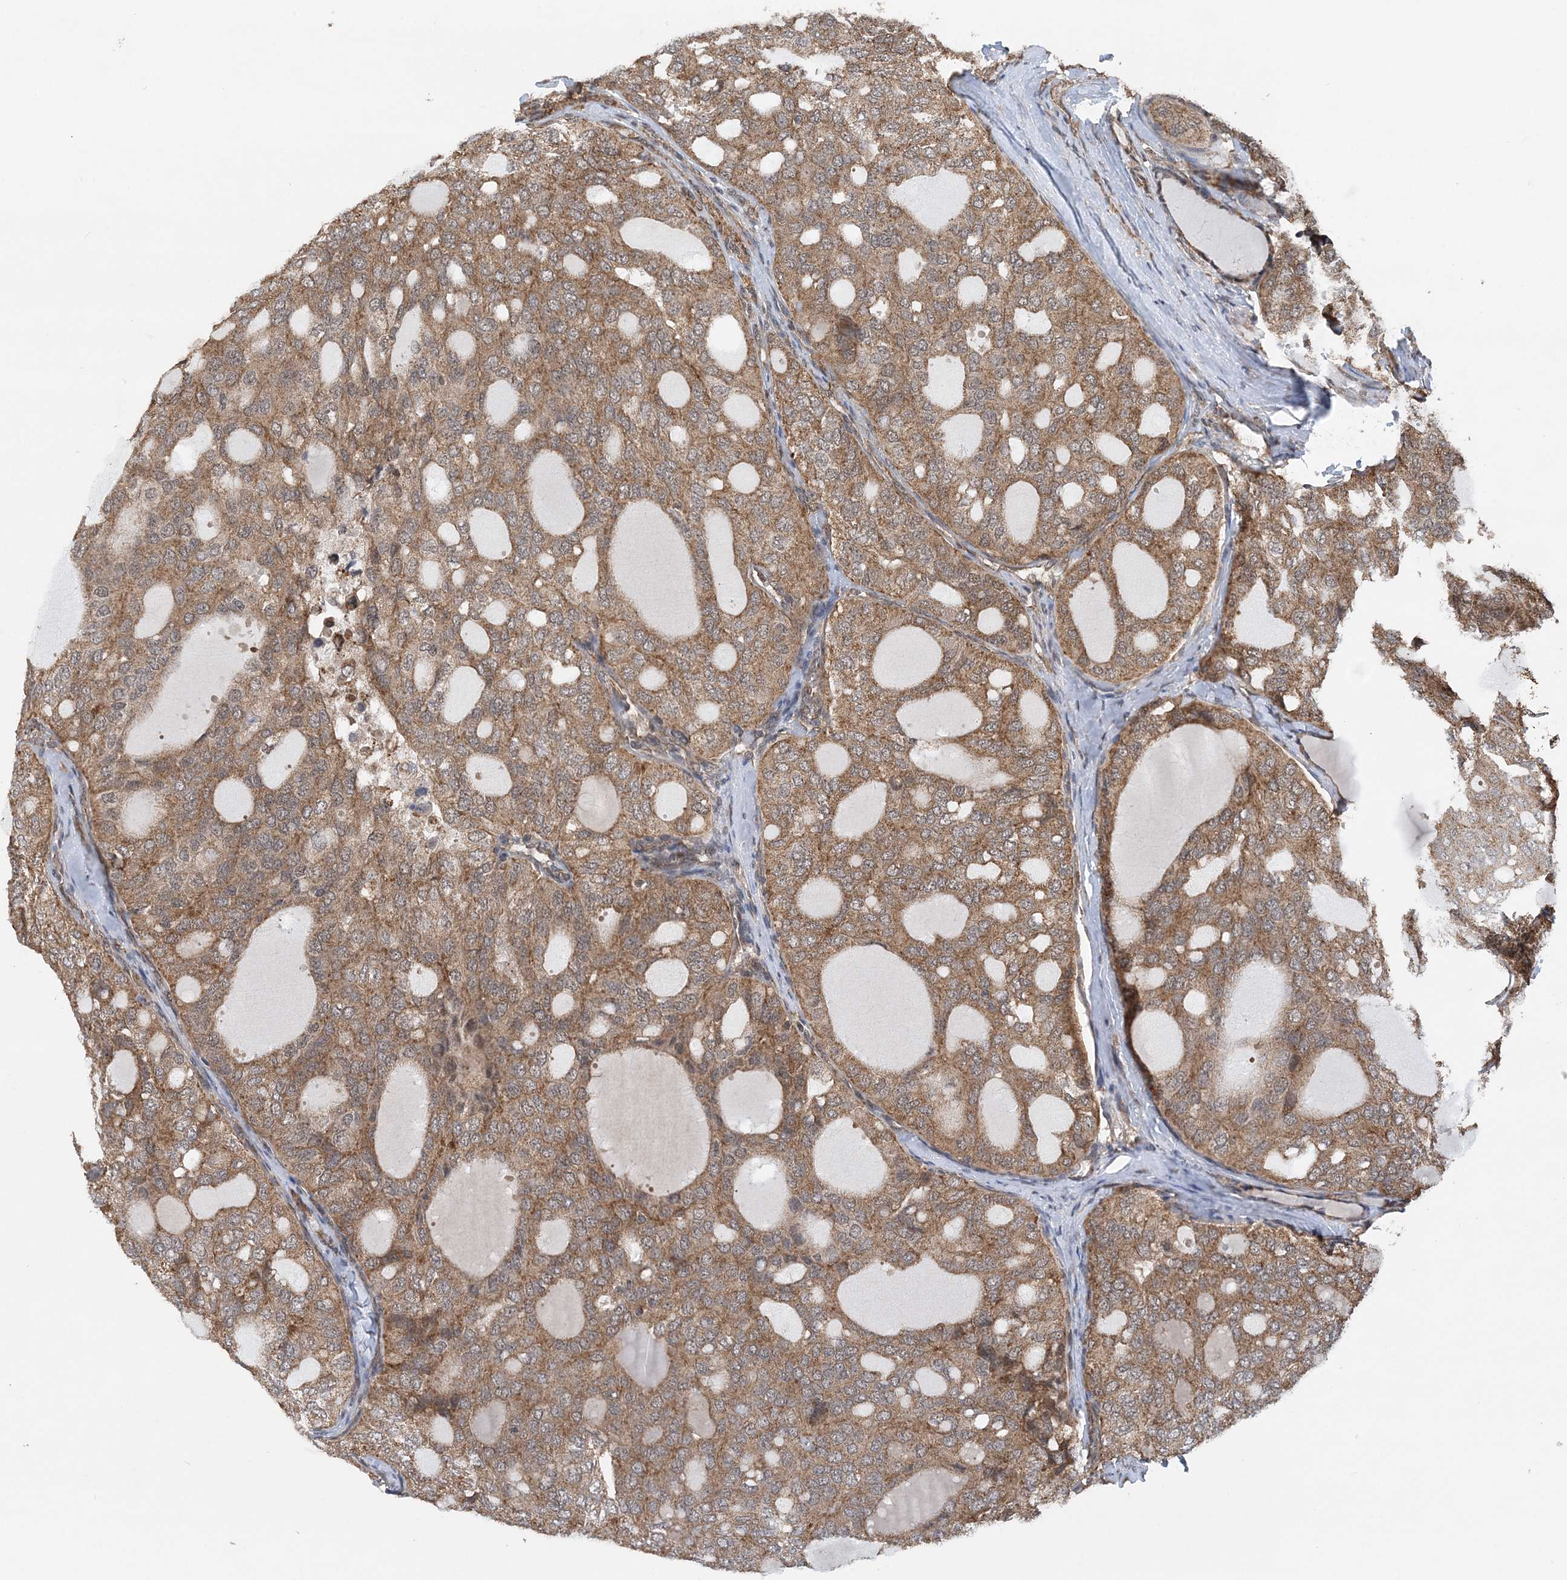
{"staining": {"intensity": "moderate", "quantity": ">75%", "location": "cytoplasmic/membranous"}, "tissue": "thyroid cancer", "cell_type": "Tumor cells", "image_type": "cancer", "snomed": [{"axis": "morphology", "description": "Follicular adenoma carcinoma, NOS"}, {"axis": "topography", "description": "Thyroid gland"}], "caption": "High-power microscopy captured an immunohistochemistry (IHC) micrograph of thyroid follicular adenoma carcinoma, revealing moderate cytoplasmic/membranous positivity in approximately >75% of tumor cells.", "gene": "PCBP1", "patient": {"sex": "male", "age": 75}}